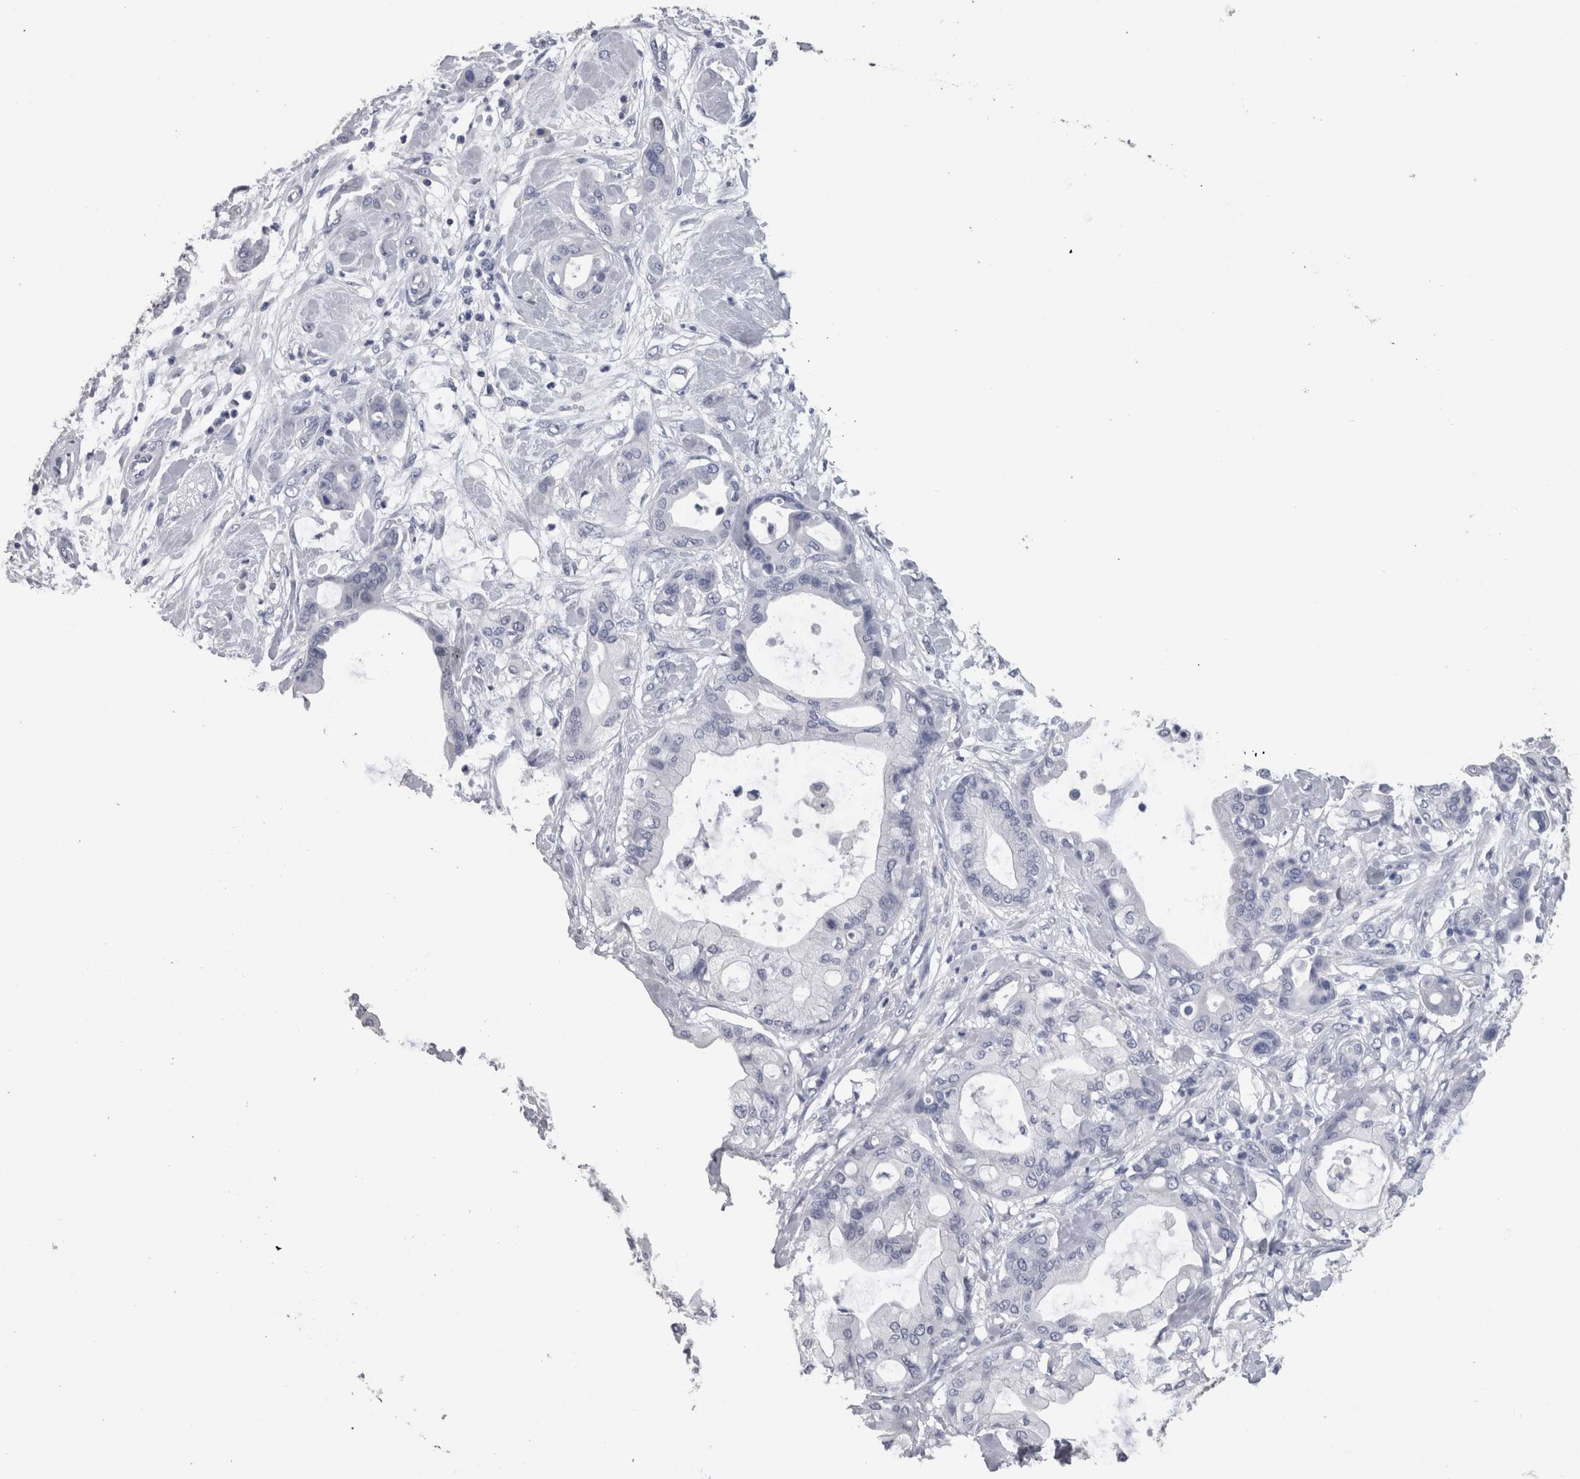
{"staining": {"intensity": "negative", "quantity": "none", "location": "none"}, "tissue": "pancreatic cancer", "cell_type": "Tumor cells", "image_type": "cancer", "snomed": [{"axis": "morphology", "description": "Adenocarcinoma, NOS"}, {"axis": "morphology", "description": "Adenocarcinoma, metastatic, NOS"}, {"axis": "topography", "description": "Lymph node"}, {"axis": "topography", "description": "Pancreas"}, {"axis": "topography", "description": "Duodenum"}], "caption": "Immunohistochemical staining of human pancreatic metastatic adenocarcinoma exhibits no significant expression in tumor cells.", "gene": "CA8", "patient": {"sex": "female", "age": 64}}